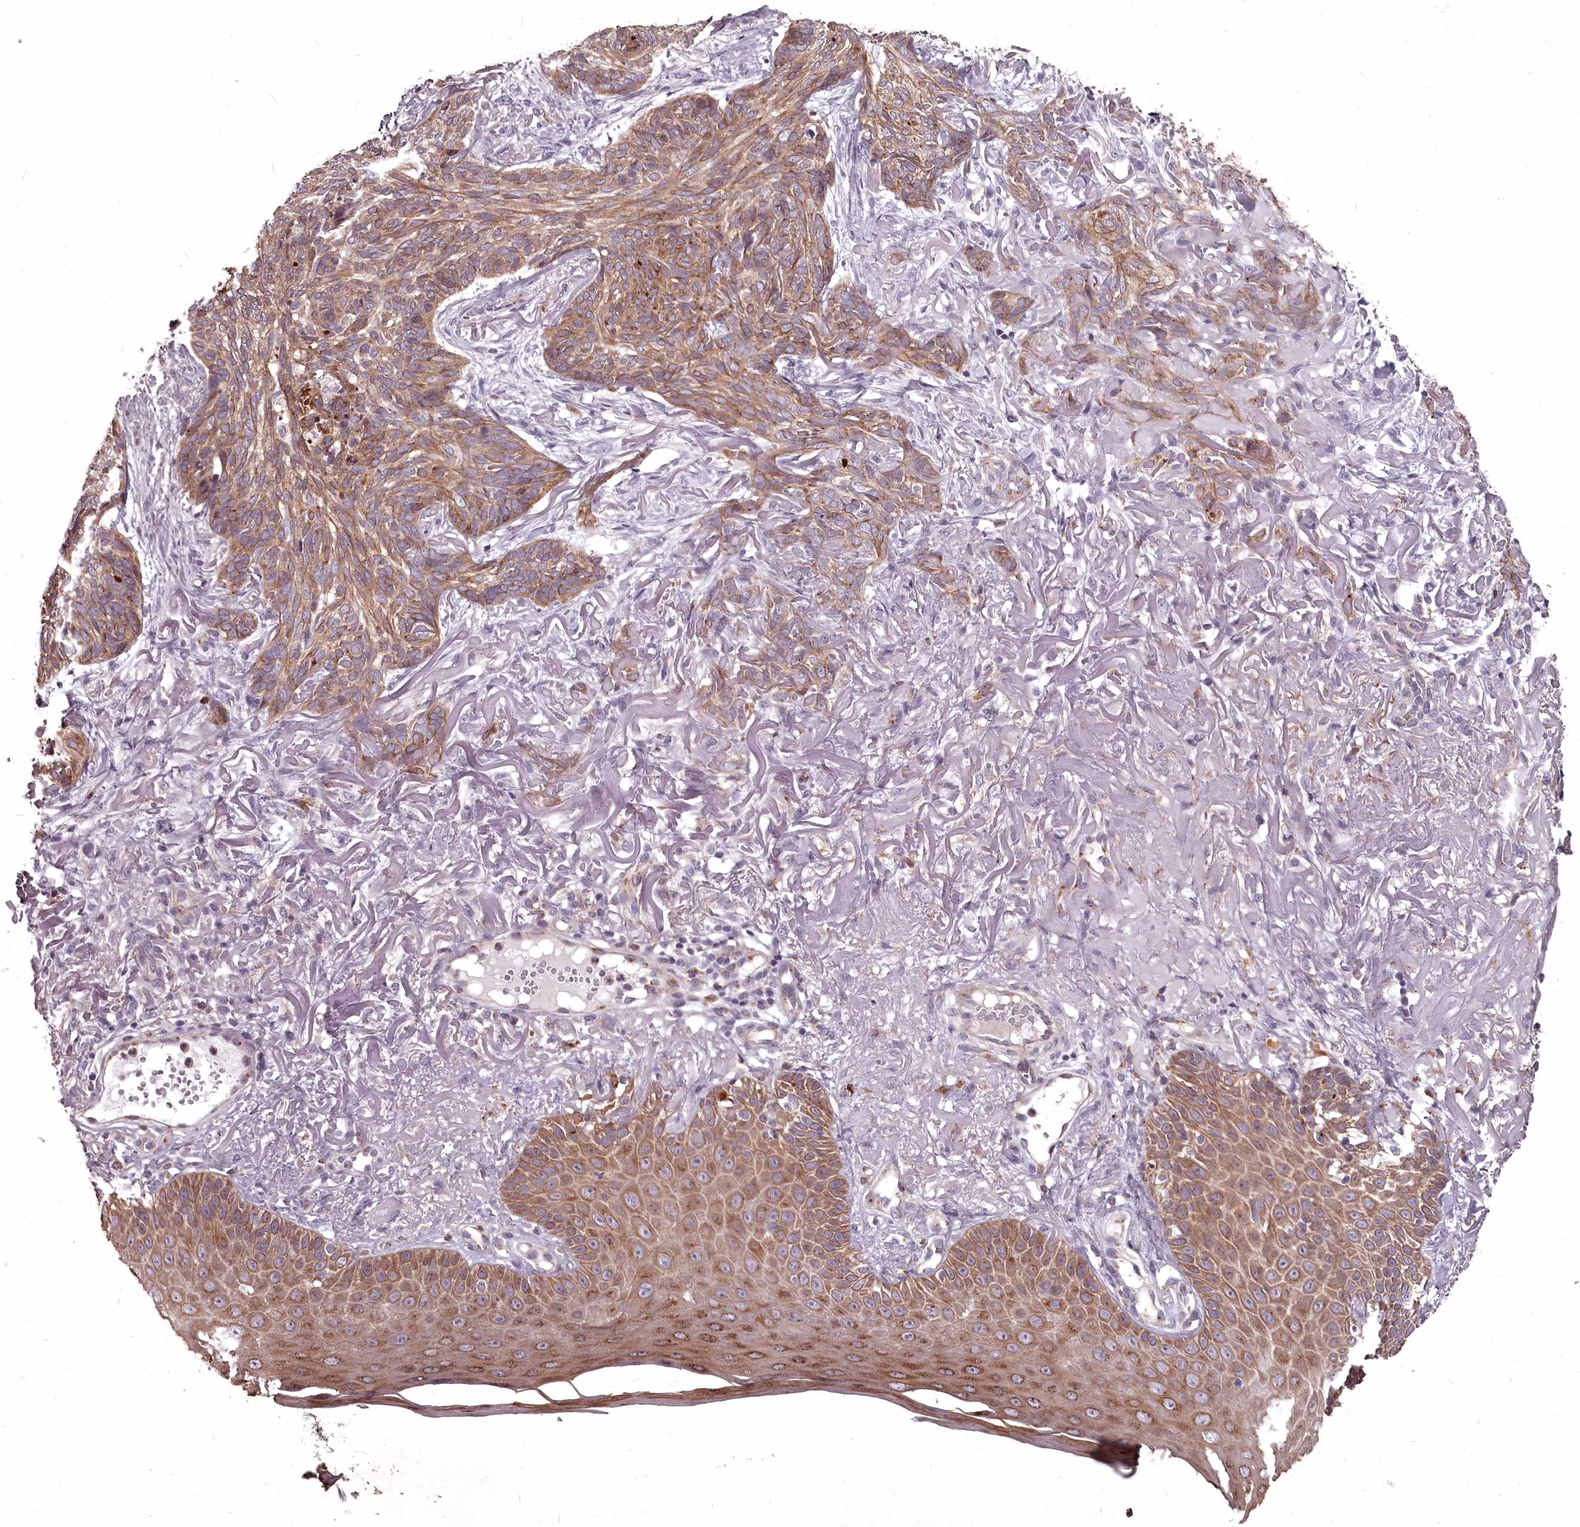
{"staining": {"intensity": "moderate", "quantity": ">75%", "location": "cytoplasmic/membranous"}, "tissue": "skin cancer", "cell_type": "Tumor cells", "image_type": "cancer", "snomed": [{"axis": "morphology", "description": "Normal tissue, NOS"}, {"axis": "morphology", "description": "Basal cell carcinoma"}, {"axis": "topography", "description": "Skin"}], "caption": "Tumor cells reveal medium levels of moderate cytoplasmic/membranous staining in approximately >75% of cells in human skin basal cell carcinoma.", "gene": "STX6", "patient": {"sex": "male", "age": 66}}